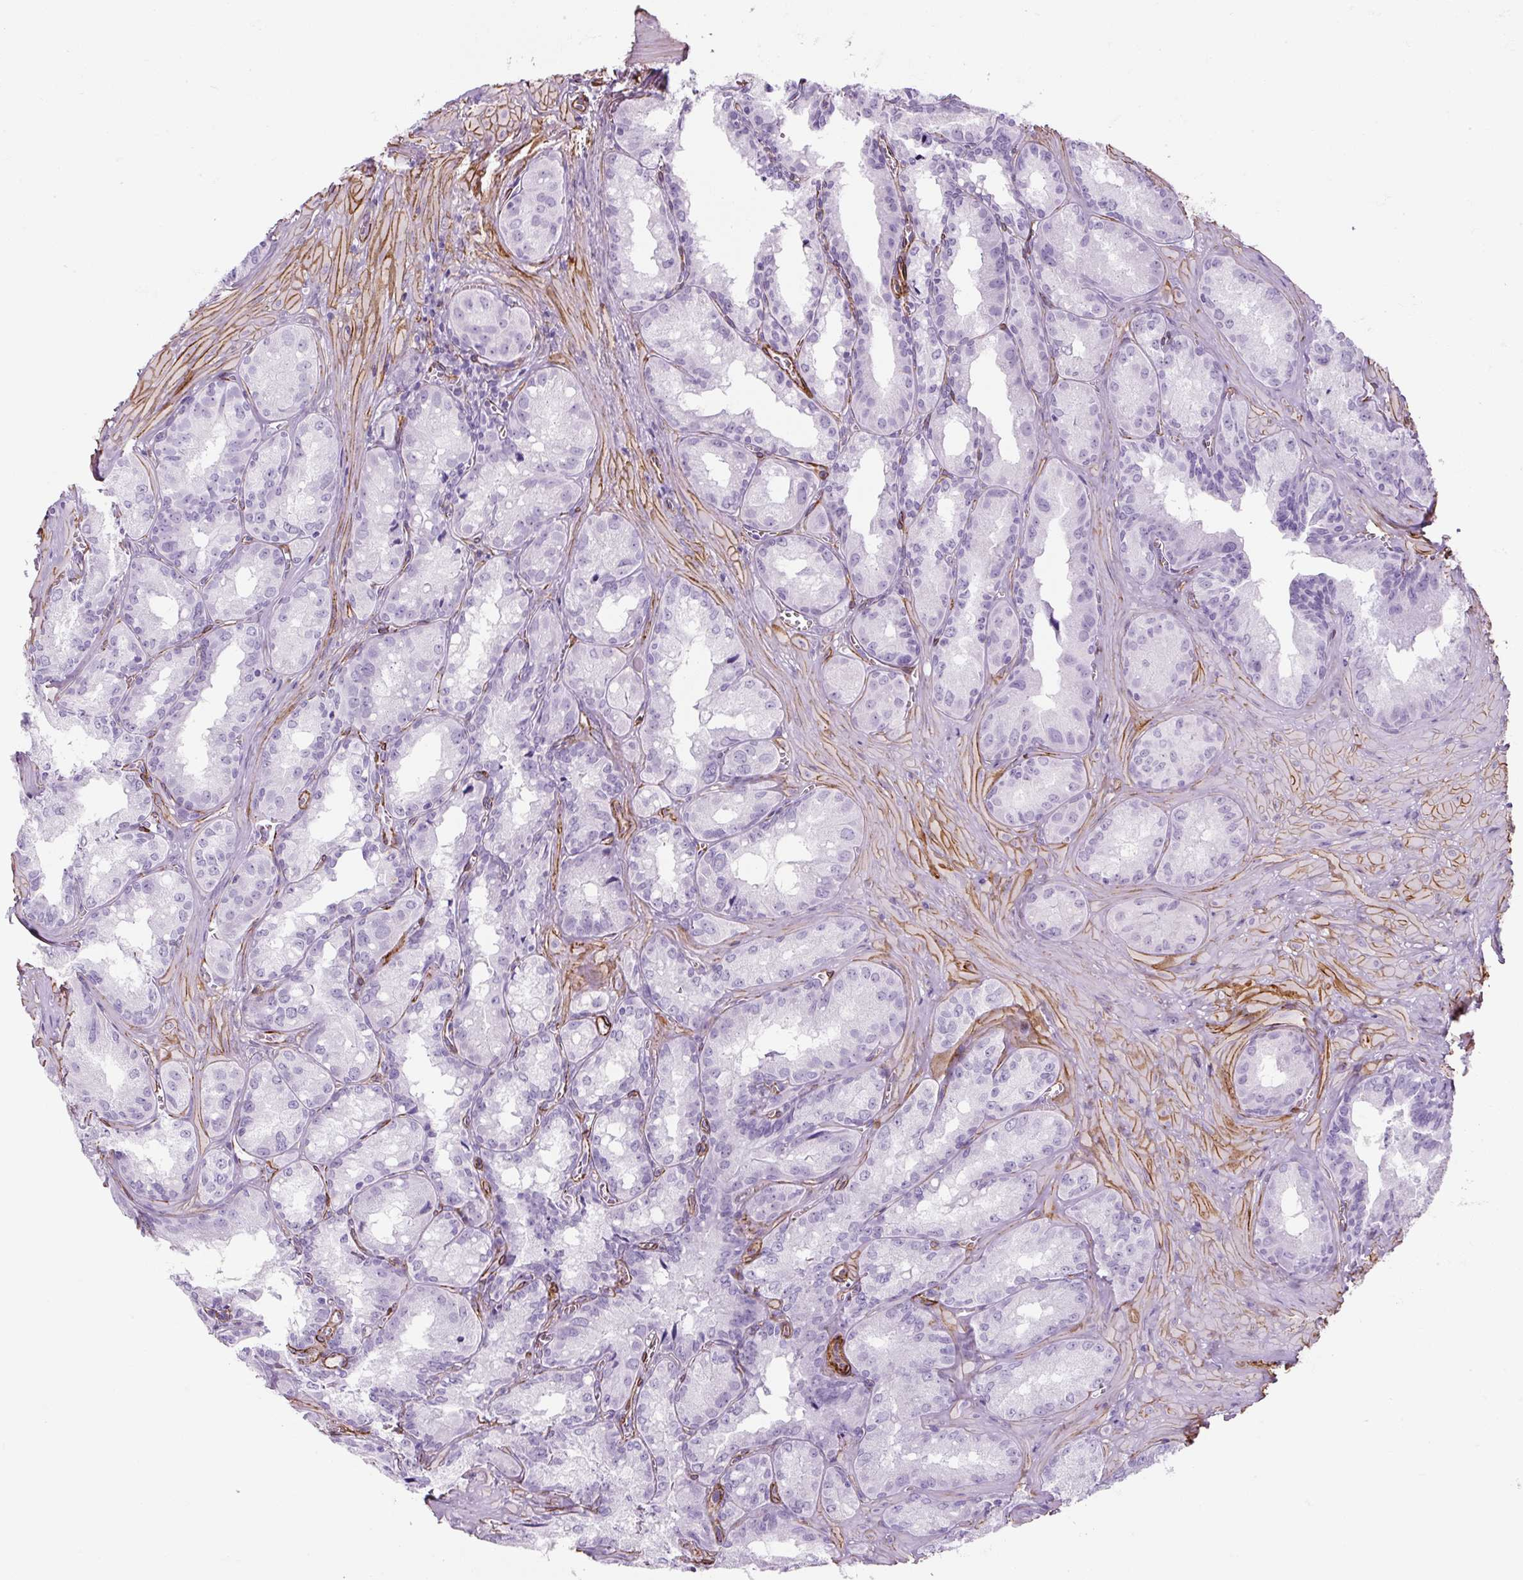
{"staining": {"intensity": "negative", "quantity": "none", "location": "none"}, "tissue": "seminal vesicle", "cell_type": "Glandular cells", "image_type": "normal", "snomed": [{"axis": "morphology", "description": "Normal tissue, NOS"}, {"axis": "topography", "description": "Seminal veicle"}], "caption": "Glandular cells are negative for brown protein staining in normal seminal vesicle.", "gene": "CAVIN3", "patient": {"sex": "male", "age": 47}}